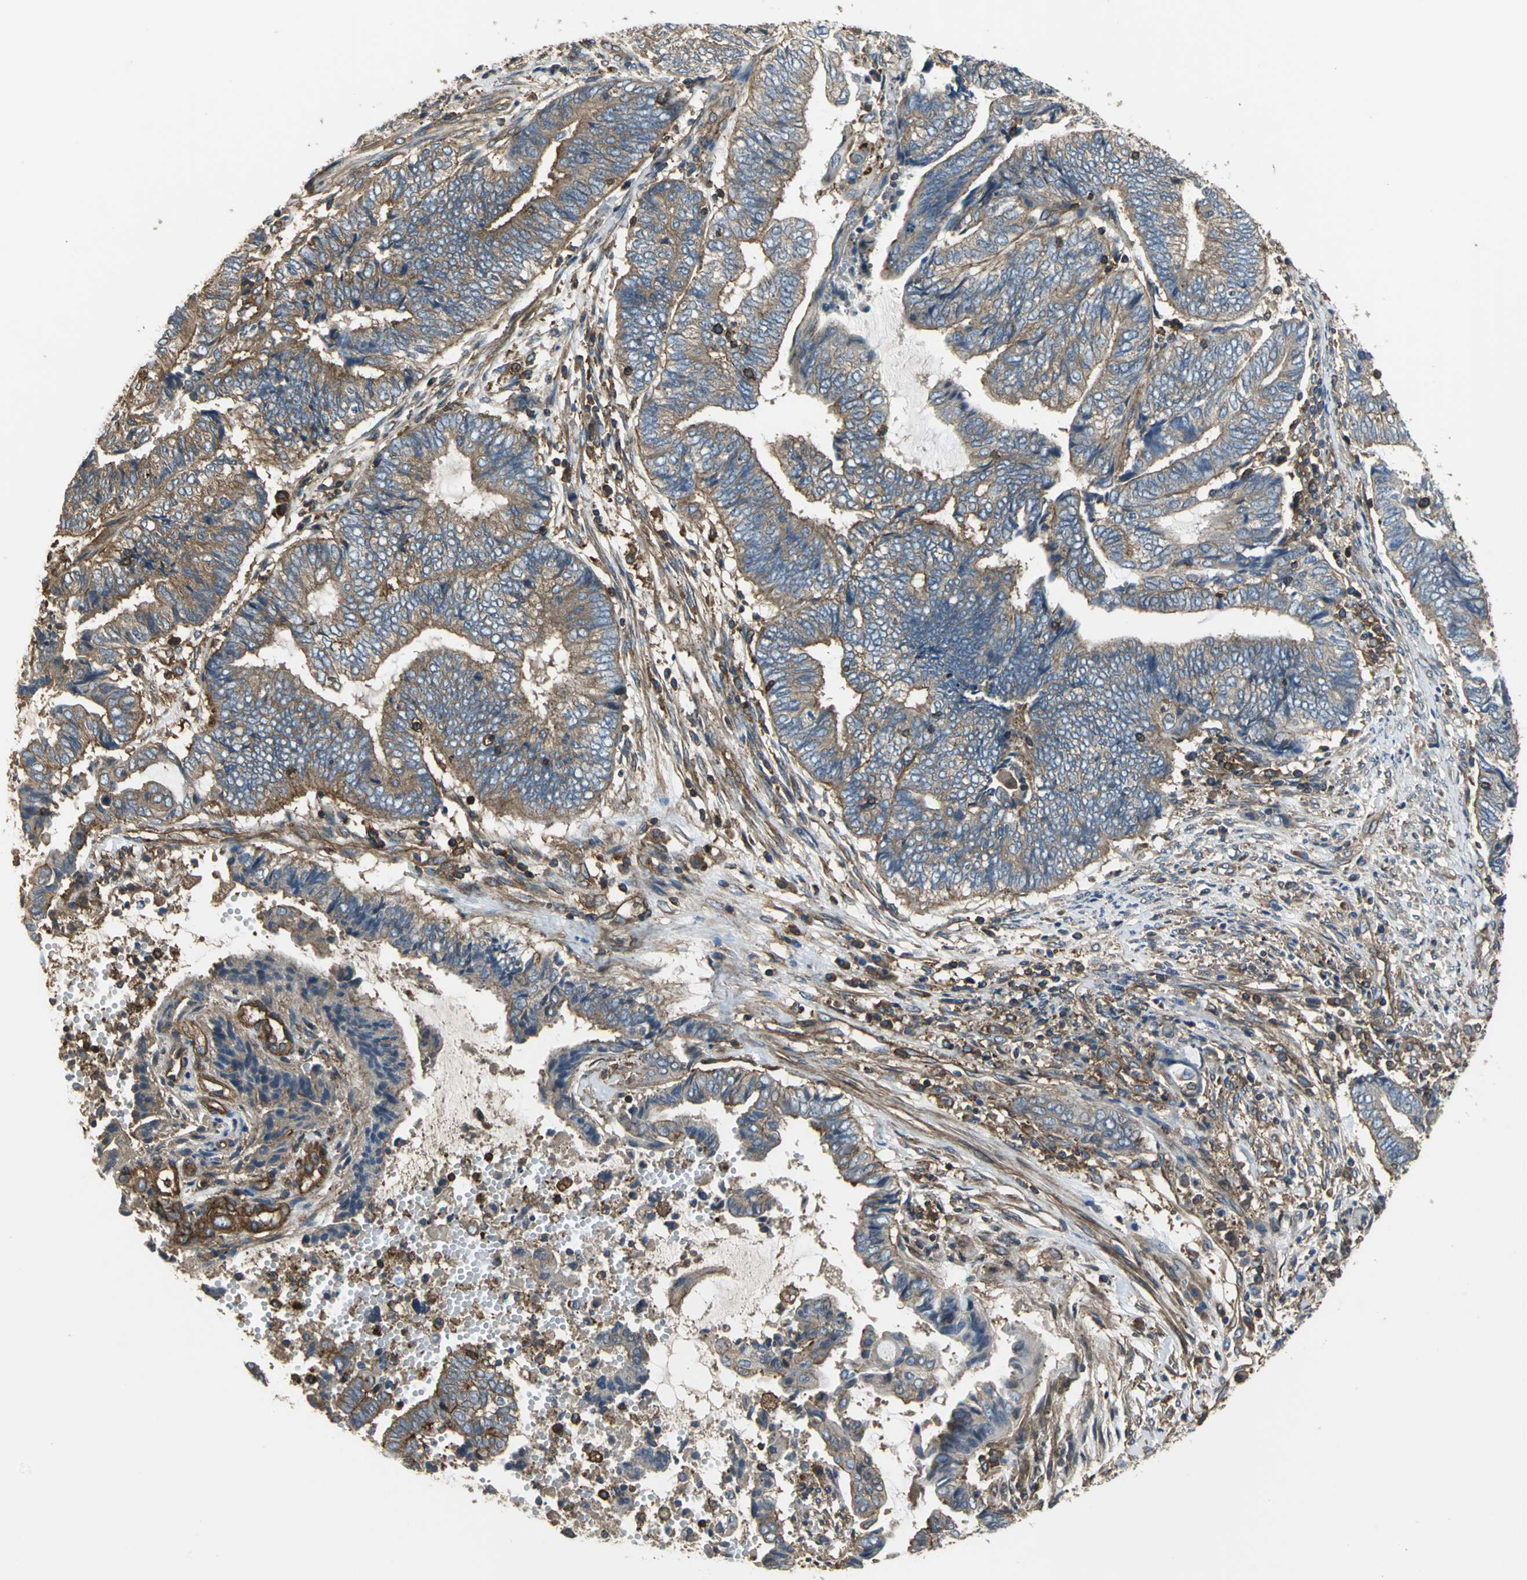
{"staining": {"intensity": "moderate", "quantity": ">75%", "location": "cytoplasmic/membranous"}, "tissue": "endometrial cancer", "cell_type": "Tumor cells", "image_type": "cancer", "snomed": [{"axis": "morphology", "description": "Adenocarcinoma, NOS"}, {"axis": "topography", "description": "Uterus"}, {"axis": "topography", "description": "Endometrium"}], "caption": "Approximately >75% of tumor cells in human adenocarcinoma (endometrial) demonstrate moderate cytoplasmic/membranous protein expression as visualized by brown immunohistochemical staining.", "gene": "TLN1", "patient": {"sex": "female", "age": 70}}